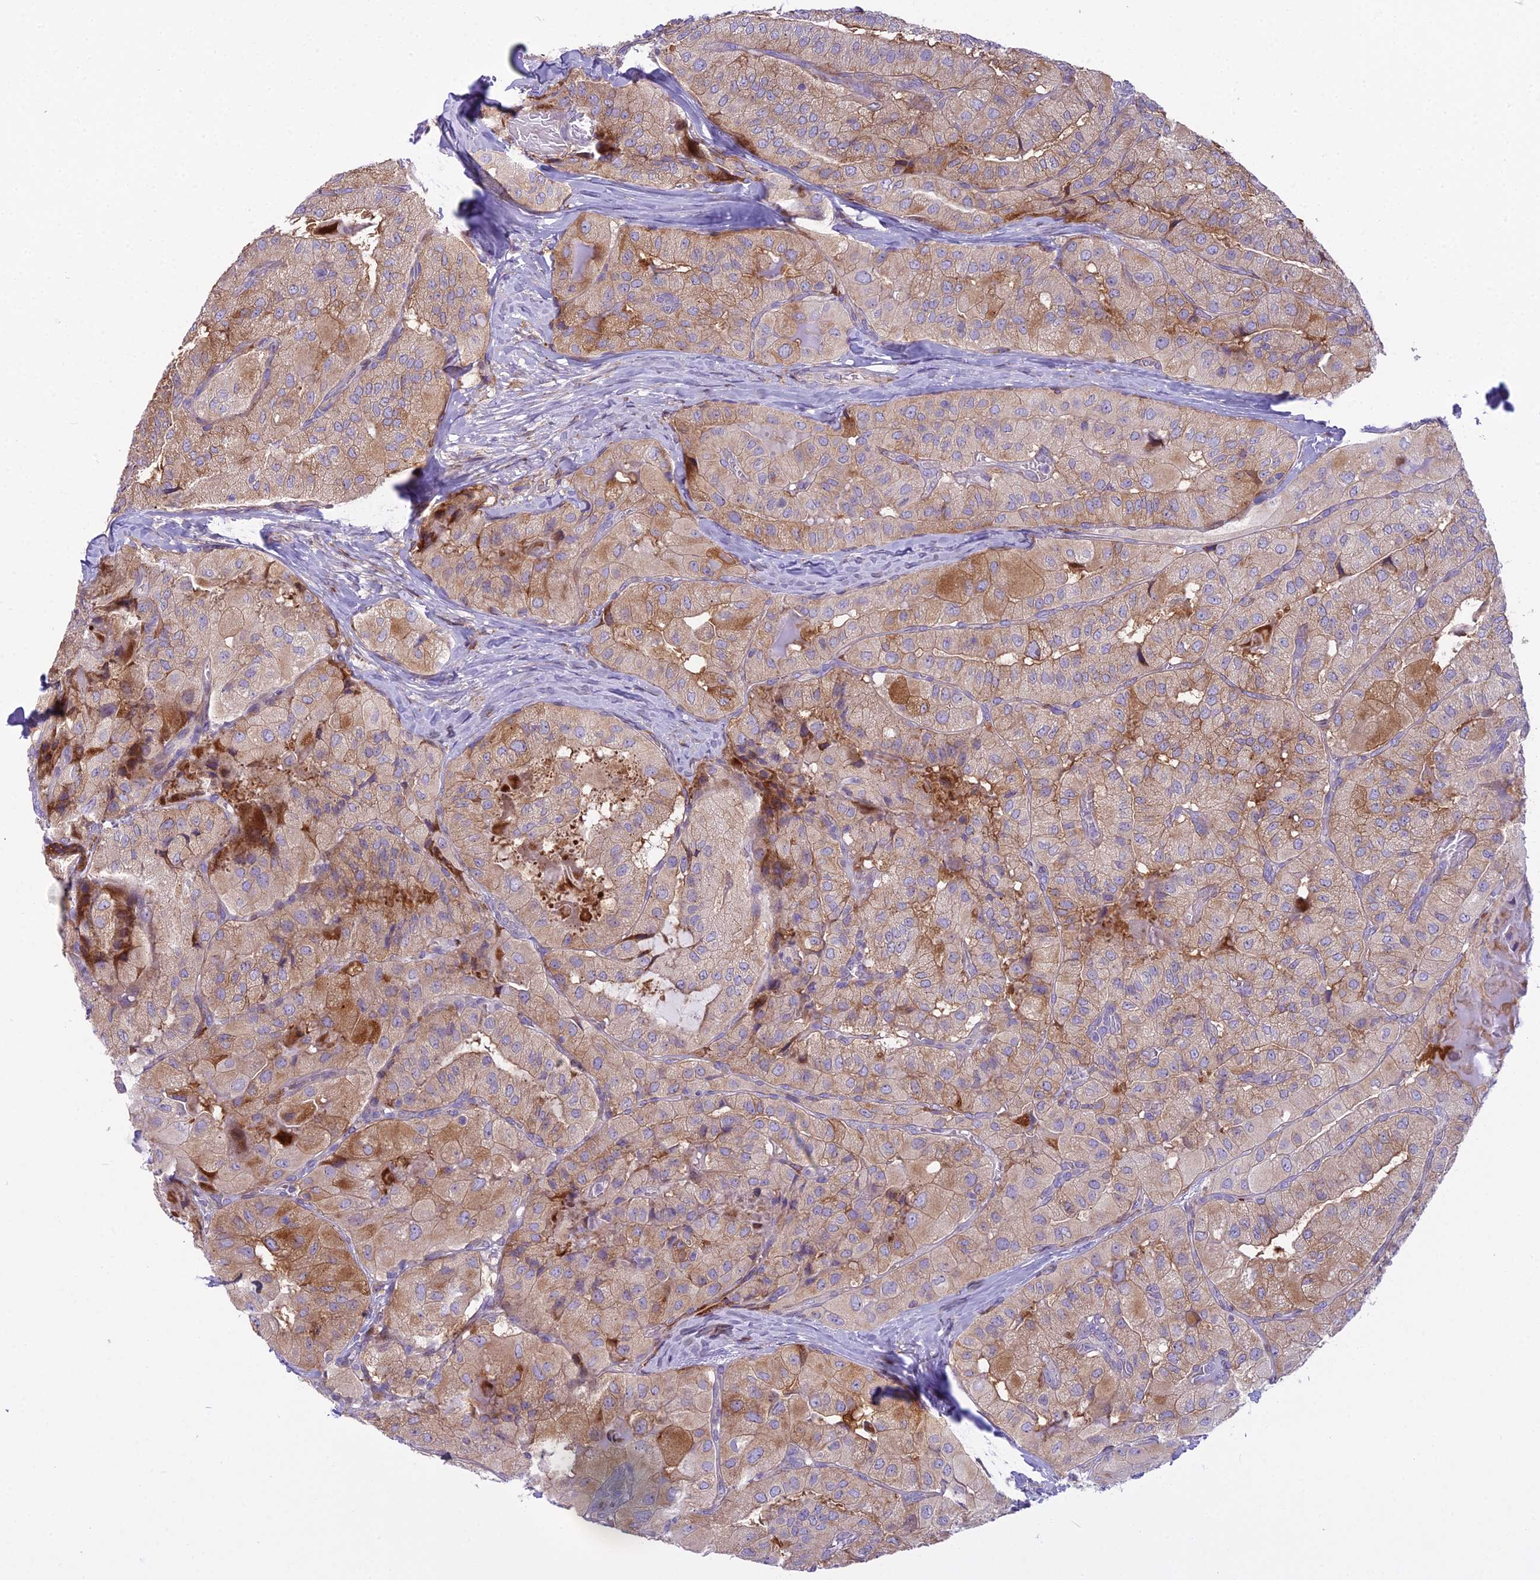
{"staining": {"intensity": "moderate", "quantity": "25%-75%", "location": "cytoplasmic/membranous"}, "tissue": "thyroid cancer", "cell_type": "Tumor cells", "image_type": "cancer", "snomed": [{"axis": "morphology", "description": "Normal tissue, NOS"}, {"axis": "morphology", "description": "Papillary adenocarcinoma, NOS"}, {"axis": "topography", "description": "Thyroid gland"}], "caption": "A brown stain labels moderate cytoplasmic/membranous positivity of a protein in thyroid cancer (papillary adenocarcinoma) tumor cells.", "gene": "PCDHB14", "patient": {"sex": "female", "age": 59}}